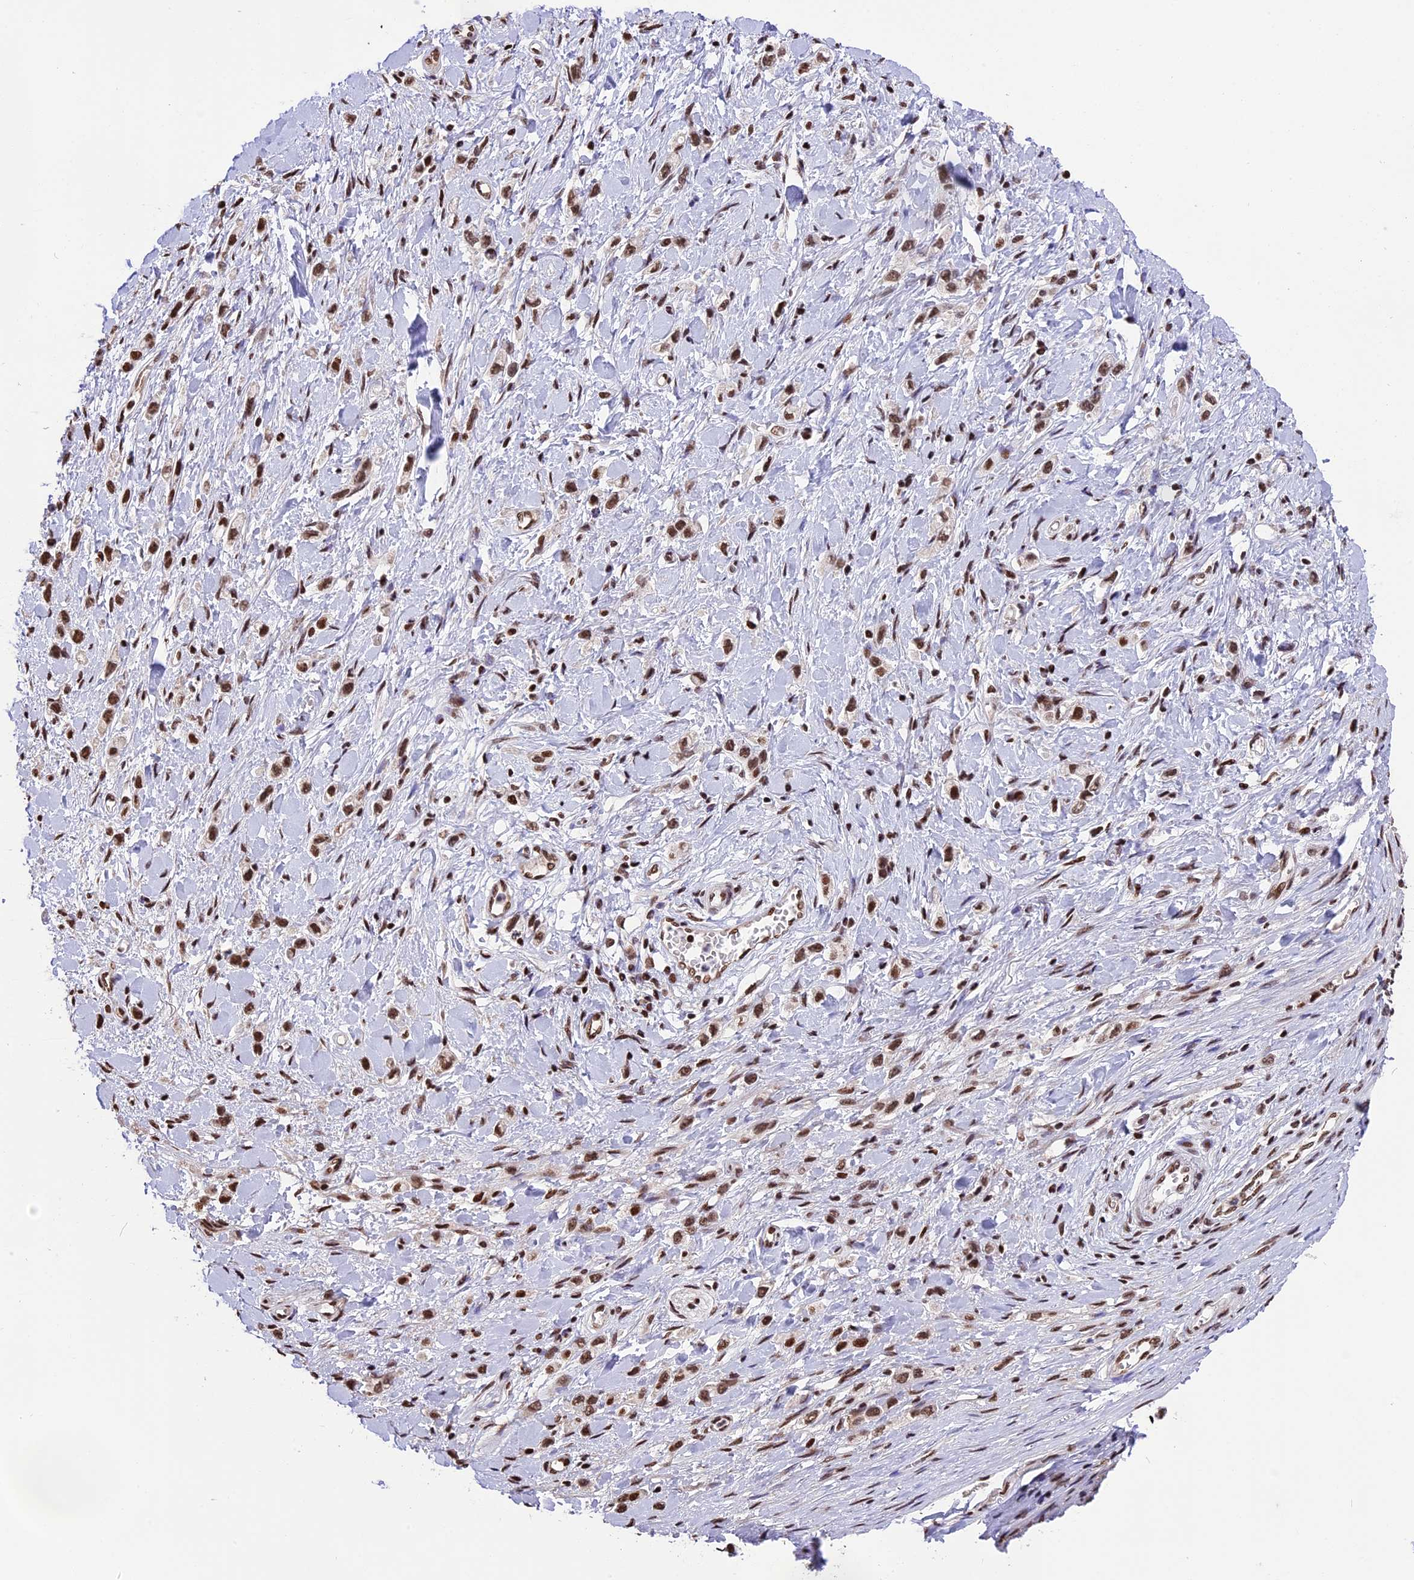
{"staining": {"intensity": "moderate", "quantity": ">75%", "location": "nuclear"}, "tissue": "stomach cancer", "cell_type": "Tumor cells", "image_type": "cancer", "snomed": [{"axis": "morphology", "description": "Adenocarcinoma, NOS"}, {"axis": "topography", "description": "Stomach"}], "caption": "Brown immunohistochemical staining in stomach adenocarcinoma reveals moderate nuclear positivity in approximately >75% of tumor cells.", "gene": "POLR3E", "patient": {"sex": "female", "age": 65}}